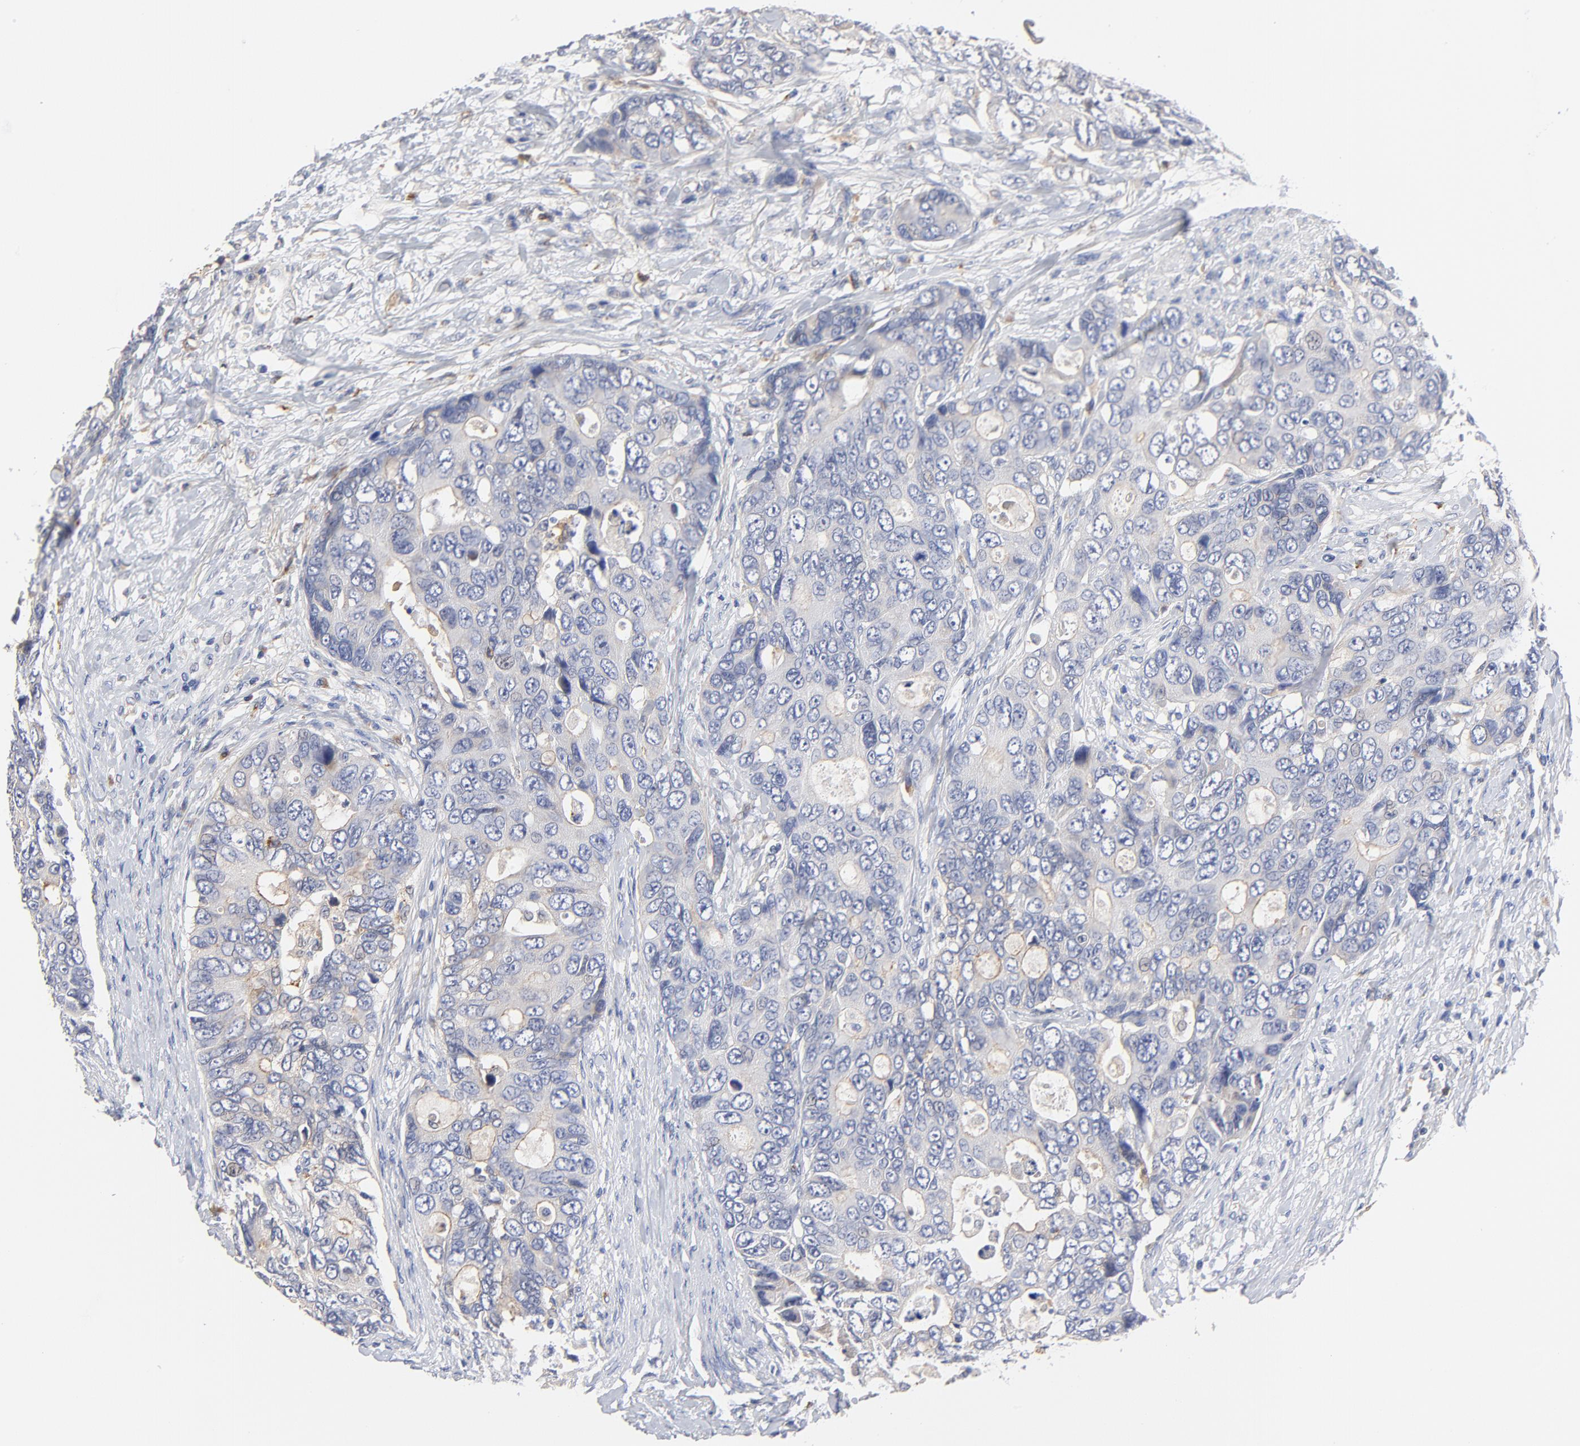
{"staining": {"intensity": "weak", "quantity": "<25%", "location": "cytoplasmic/membranous"}, "tissue": "colorectal cancer", "cell_type": "Tumor cells", "image_type": "cancer", "snomed": [{"axis": "morphology", "description": "Adenocarcinoma, NOS"}, {"axis": "topography", "description": "Rectum"}], "caption": "A high-resolution photomicrograph shows immunohistochemistry (IHC) staining of colorectal cancer, which demonstrates no significant positivity in tumor cells. Brightfield microscopy of IHC stained with DAB (3,3'-diaminobenzidine) (brown) and hematoxylin (blue), captured at high magnification.", "gene": "FBXL2", "patient": {"sex": "female", "age": 67}}